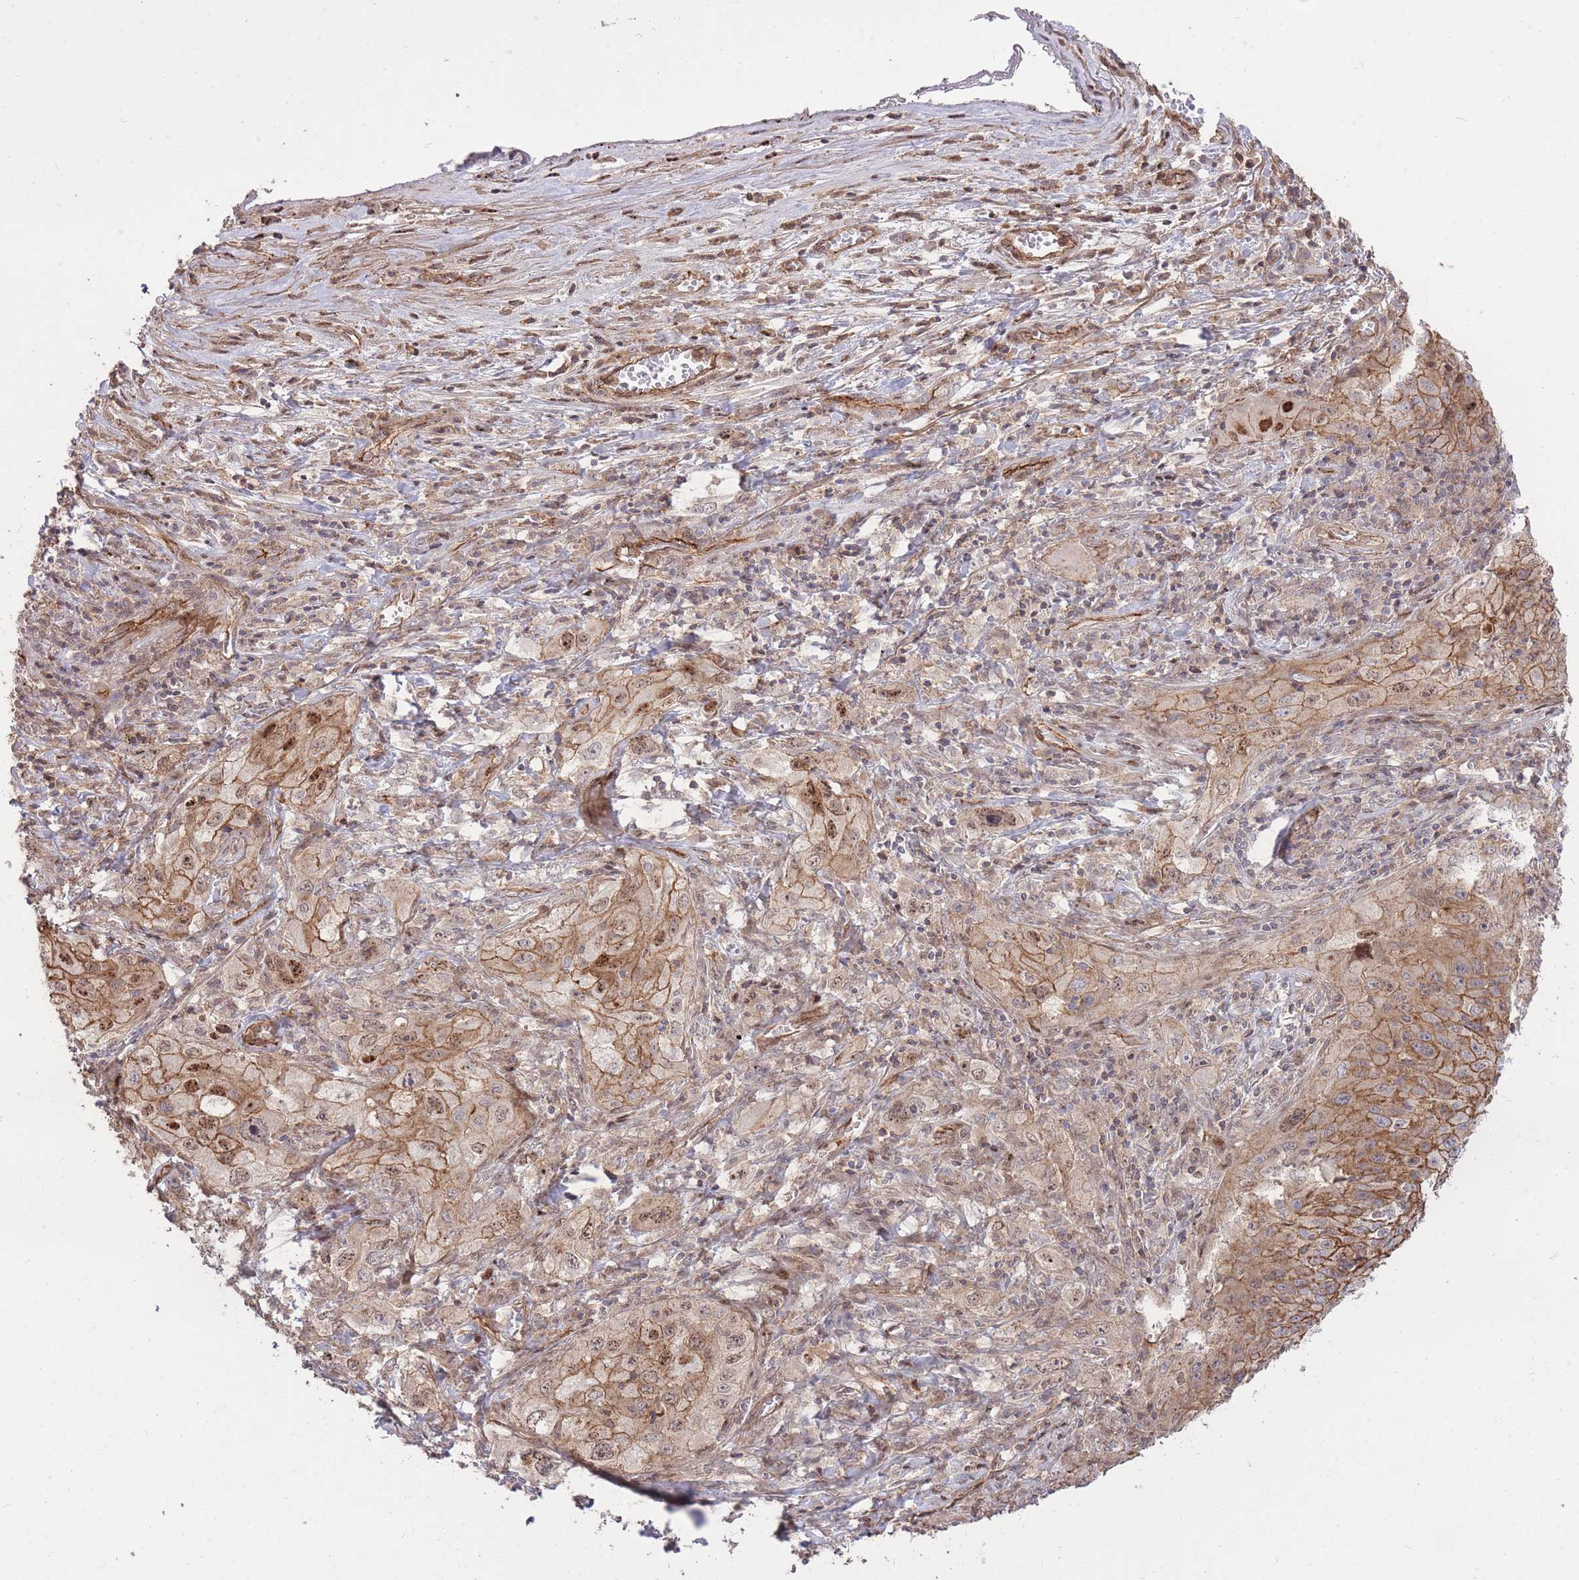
{"staining": {"intensity": "moderate", "quantity": ">75%", "location": "cytoplasmic/membranous,nuclear"}, "tissue": "lung cancer", "cell_type": "Tumor cells", "image_type": "cancer", "snomed": [{"axis": "morphology", "description": "Squamous cell carcinoma, NOS"}, {"axis": "topography", "description": "Lung"}], "caption": "This is a micrograph of immunohistochemistry (IHC) staining of squamous cell carcinoma (lung), which shows moderate expression in the cytoplasmic/membranous and nuclear of tumor cells.", "gene": "PLD1", "patient": {"sex": "female", "age": 69}}